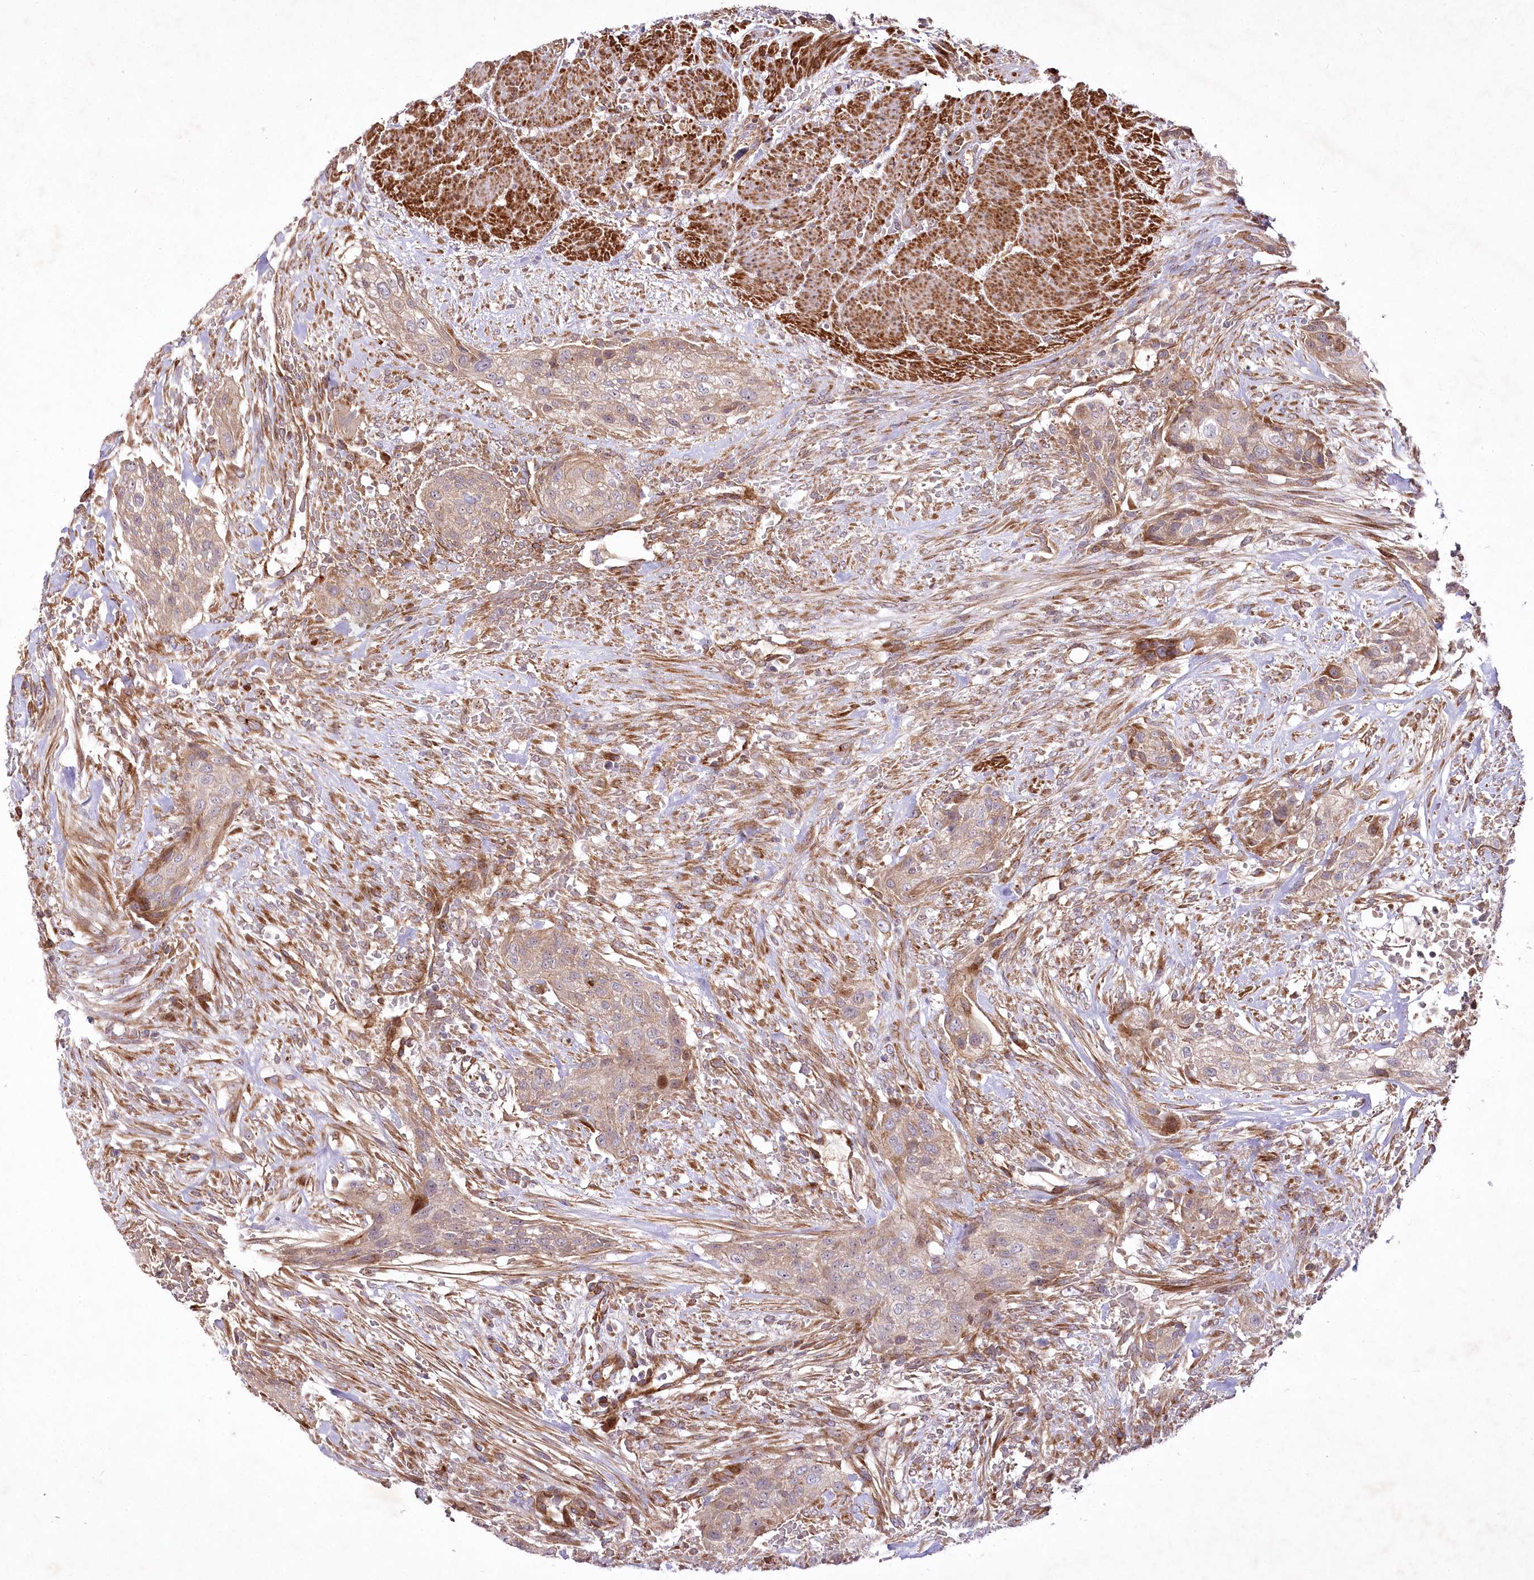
{"staining": {"intensity": "weak", "quantity": ">75%", "location": "cytoplasmic/membranous"}, "tissue": "urothelial cancer", "cell_type": "Tumor cells", "image_type": "cancer", "snomed": [{"axis": "morphology", "description": "Urothelial carcinoma, High grade"}, {"axis": "topography", "description": "Urinary bladder"}], "caption": "Immunohistochemistry micrograph of neoplastic tissue: human urothelial cancer stained using IHC reveals low levels of weak protein expression localized specifically in the cytoplasmic/membranous of tumor cells, appearing as a cytoplasmic/membranous brown color.", "gene": "PSTK", "patient": {"sex": "male", "age": 35}}